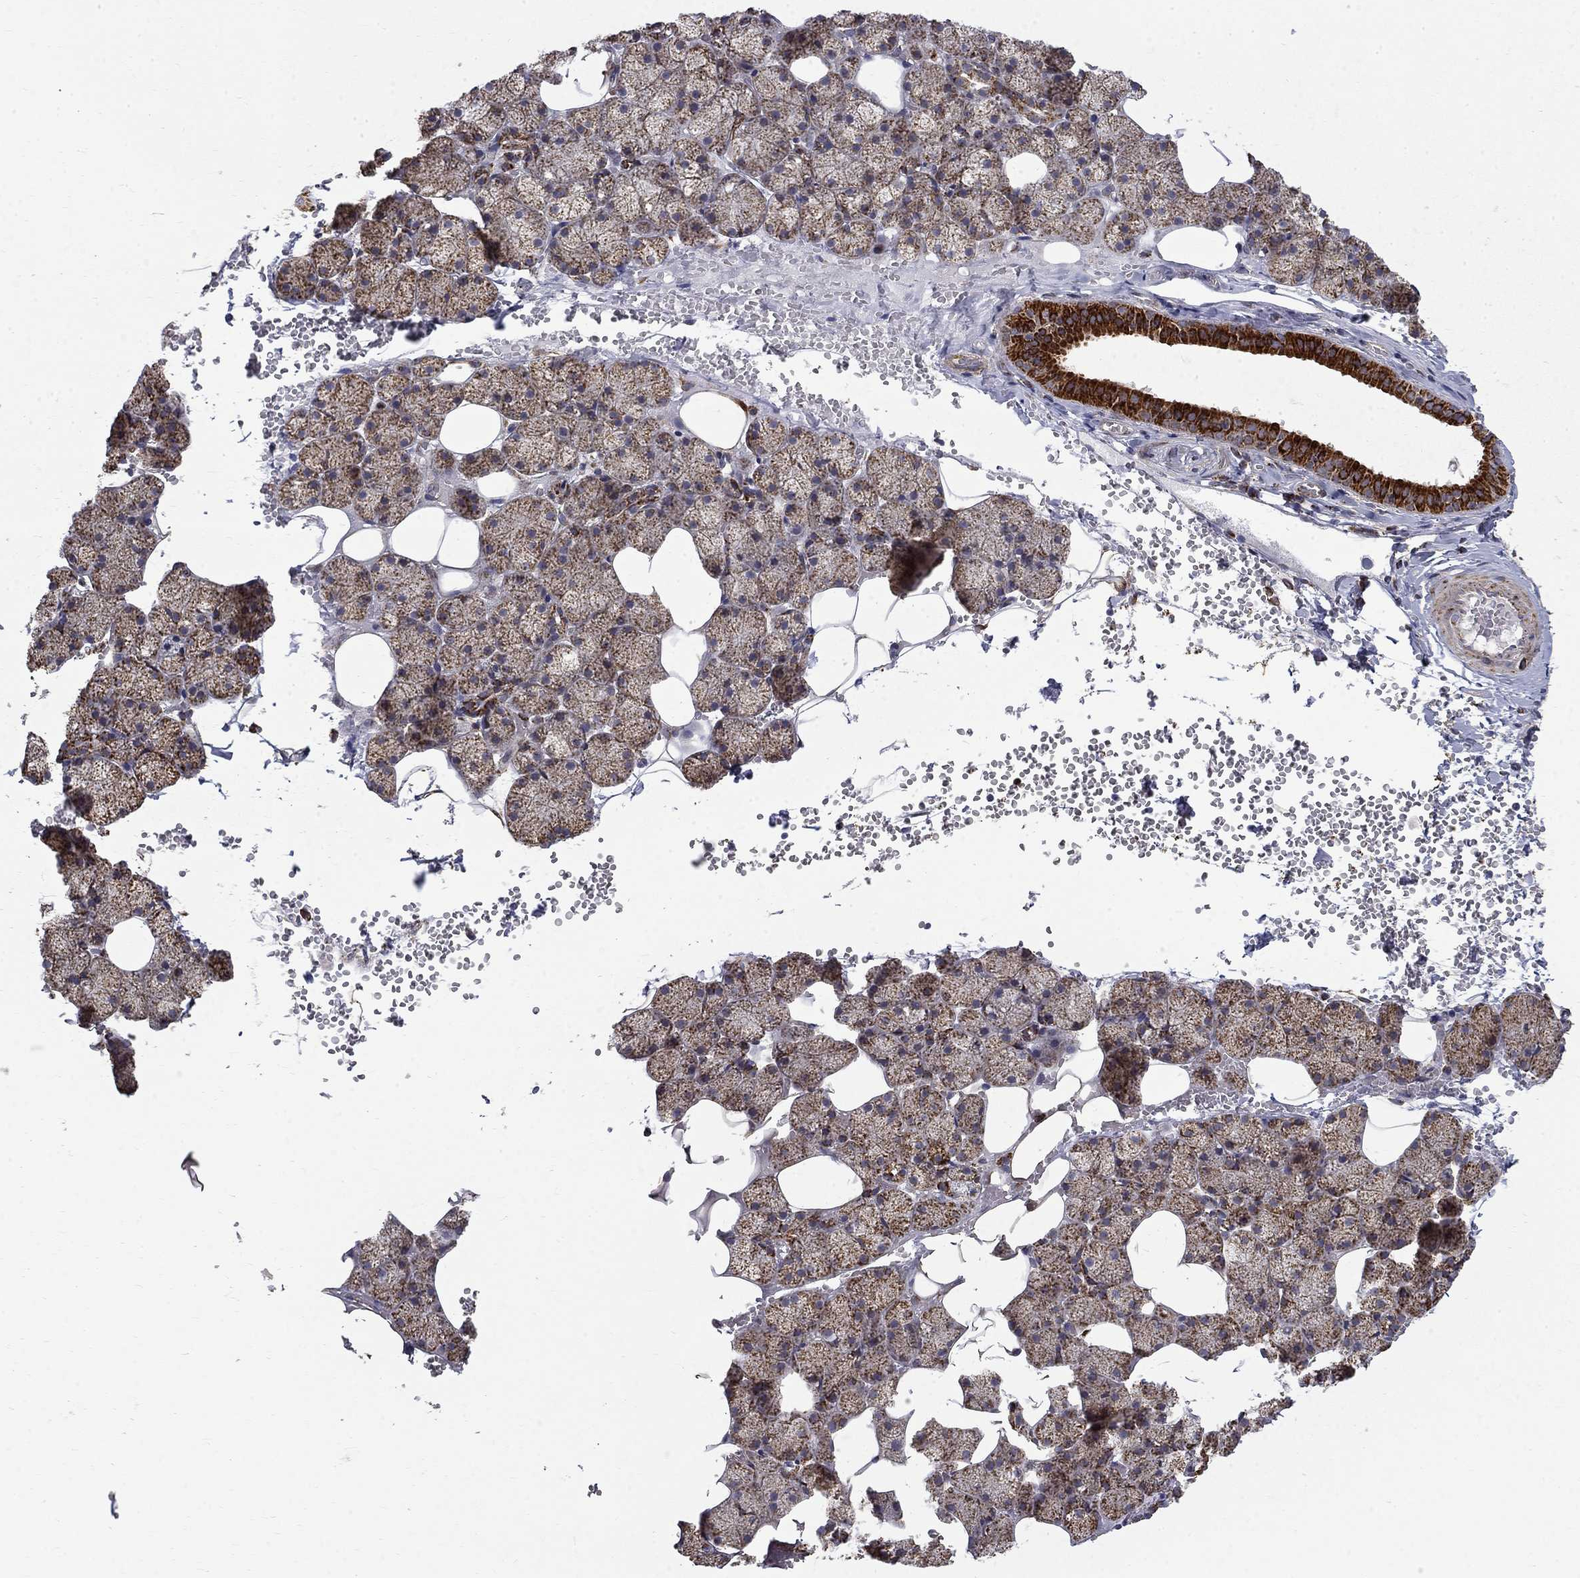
{"staining": {"intensity": "strong", "quantity": "25%-75%", "location": "cytoplasmic/membranous"}, "tissue": "salivary gland", "cell_type": "Glandular cells", "image_type": "normal", "snomed": [{"axis": "morphology", "description": "Normal tissue, NOS"}, {"axis": "topography", "description": "Salivary gland"}], "caption": "This image demonstrates normal salivary gland stained with immunohistochemistry (IHC) to label a protein in brown. The cytoplasmic/membranous of glandular cells show strong positivity for the protein. Nuclei are counter-stained blue.", "gene": "PCBP3", "patient": {"sex": "male", "age": 38}}